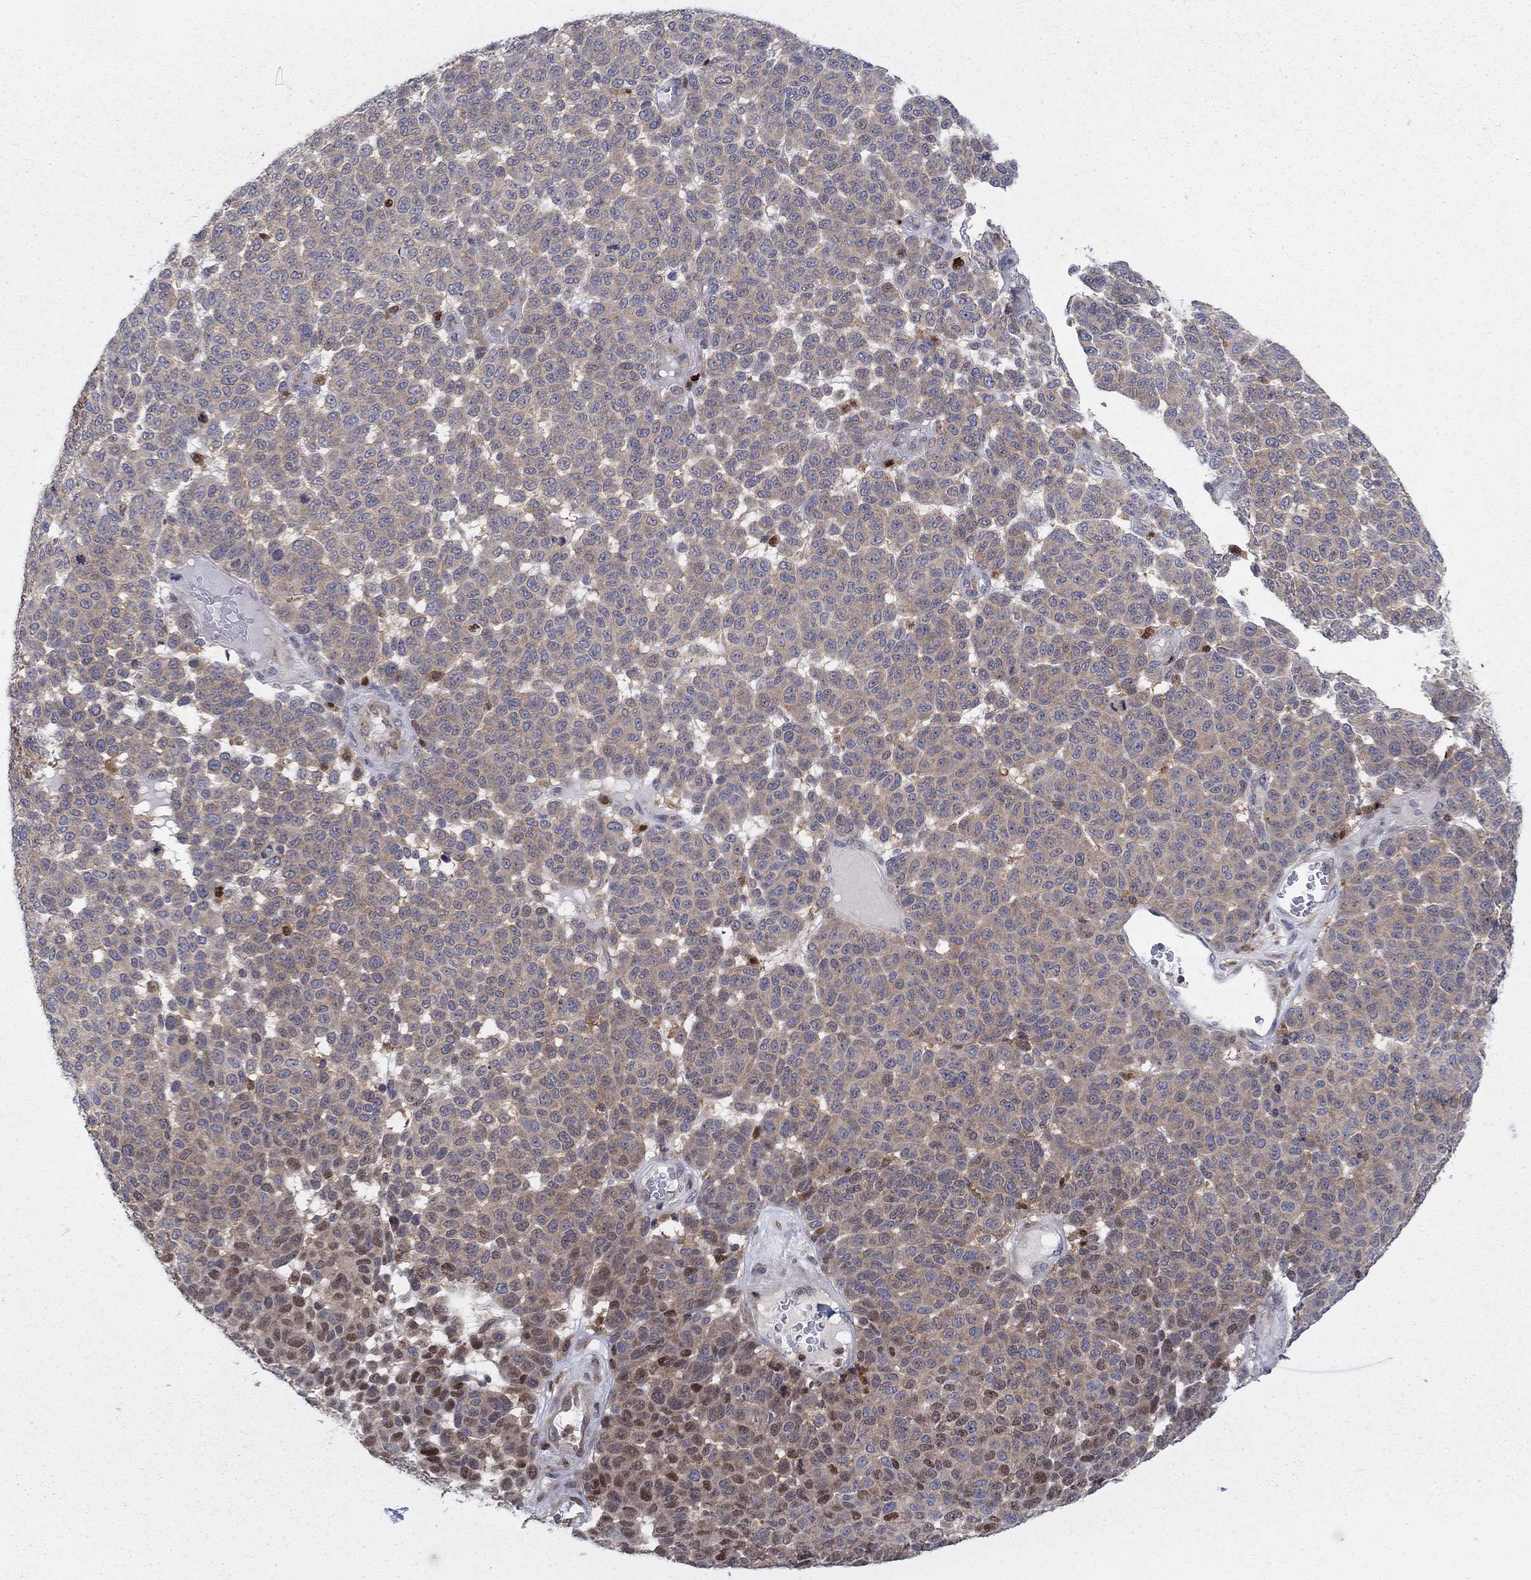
{"staining": {"intensity": "strong", "quantity": "25%-75%", "location": "cytoplasmic/membranous"}, "tissue": "melanoma", "cell_type": "Tumor cells", "image_type": "cancer", "snomed": [{"axis": "morphology", "description": "Malignant melanoma, NOS"}, {"axis": "topography", "description": "Skin"}], "caption": "A brown stain labels strong cytoplasmic/membranous positivity of a protein in human melanoma tumor cells. The staining was performed using DAB (3,3'-diaminobenzidine) to visualize the protein expression in brown, while the nuclei were stained in blue with hematoxylin (Magnification: 20x).", "gene": "ZNHIT3", "patient": {"sex": "male", "age": 59}}